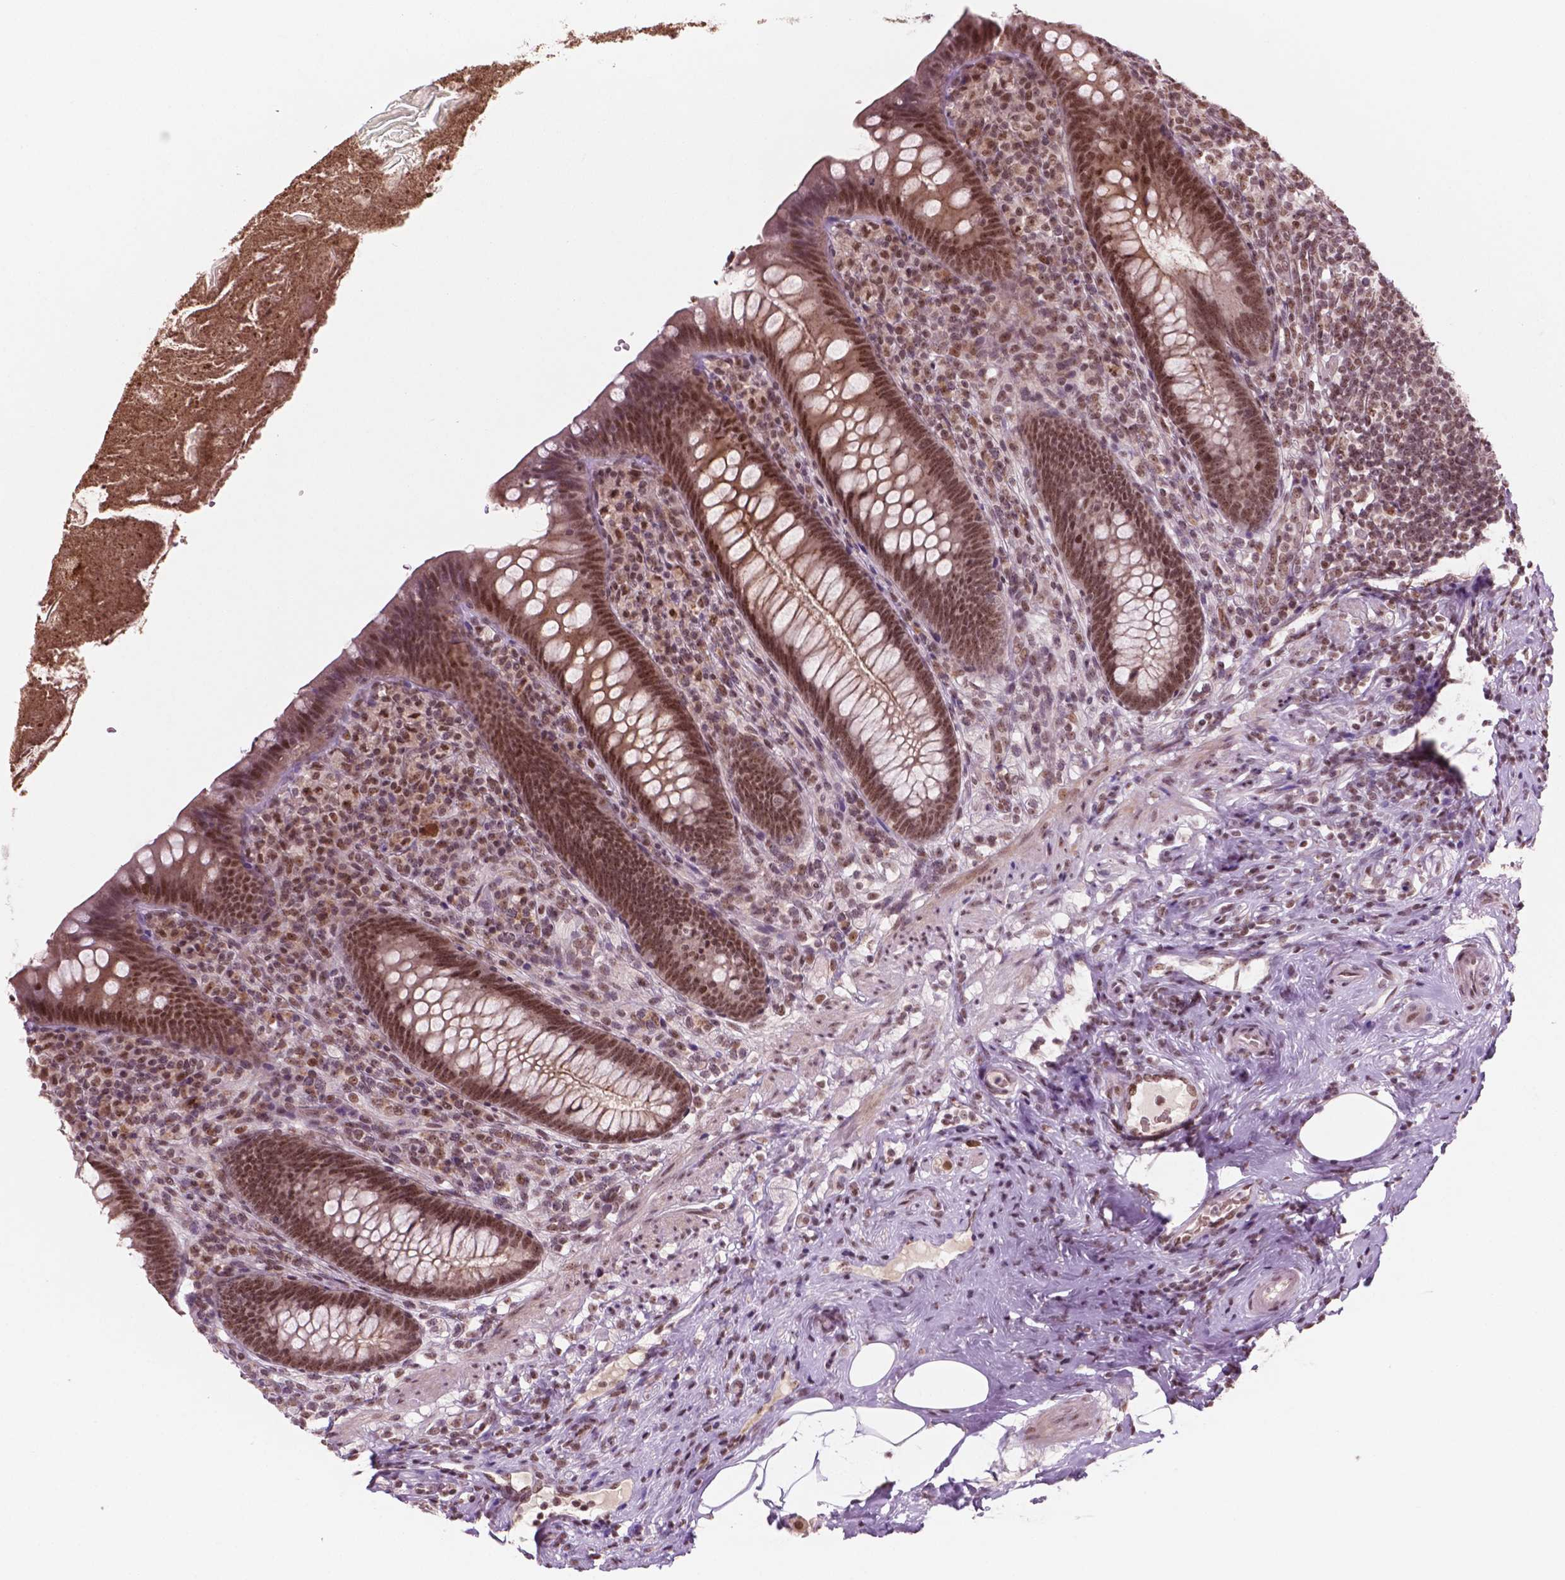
{"staining": {"intensity": "moderate", "quantity": ">75%", "location": "nuclear"}, "tissue": "appendix", "cell_type": "Glandular cells", "image_type": "normal", "snomed": [{"axis": "morphology", "description": "Normal tissue, NOS"}, {"axis": "topography", "description": "Appendix"}], "caption": "Benign appendix was stained to show a protein in brown. There is medium levels of moderate nuclear positivity in about >75% of glandular cells. (Brightfield microscopy of DAB IHC at high magnification).", "gene": "POLR2E", "patient": {"sex": "male", "age": 47}}